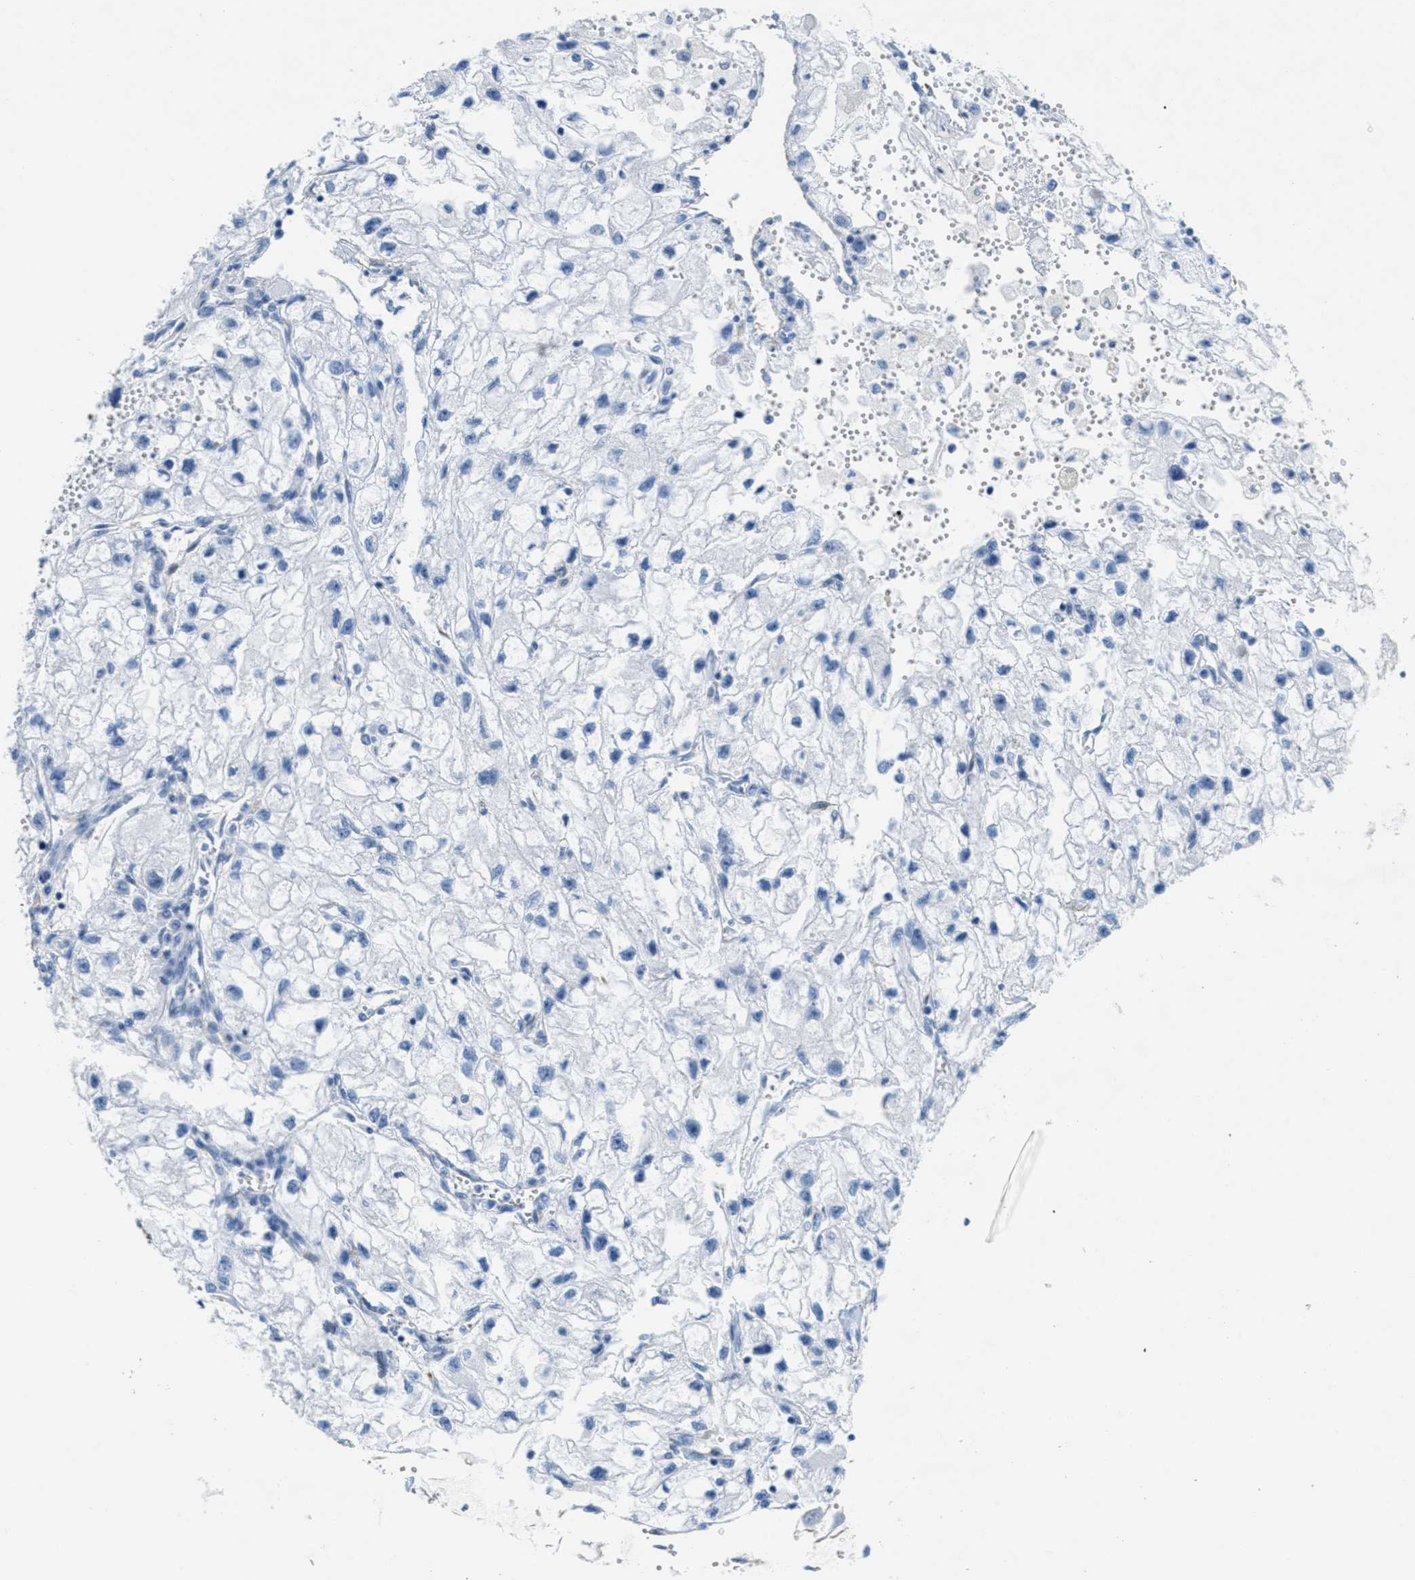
{"staining": {"intensity": "negative", "quantity": "none", "location": "none"}, "tissue": "renal cancer", "cell_type": "Tumor cells", "image_type": "cancer", "snomed": [{"axis": "morphology", "description": "Adenocarcinoma, NOS"}, {"axis": "topography", "description": "Kidney"}], "caption": "Micrograph shows no significant protein expression in tumor cells of renal cancer (adenocarcinoma).", "gene": "GPM6A", "patient": {"sex": "female", "age": 70}}